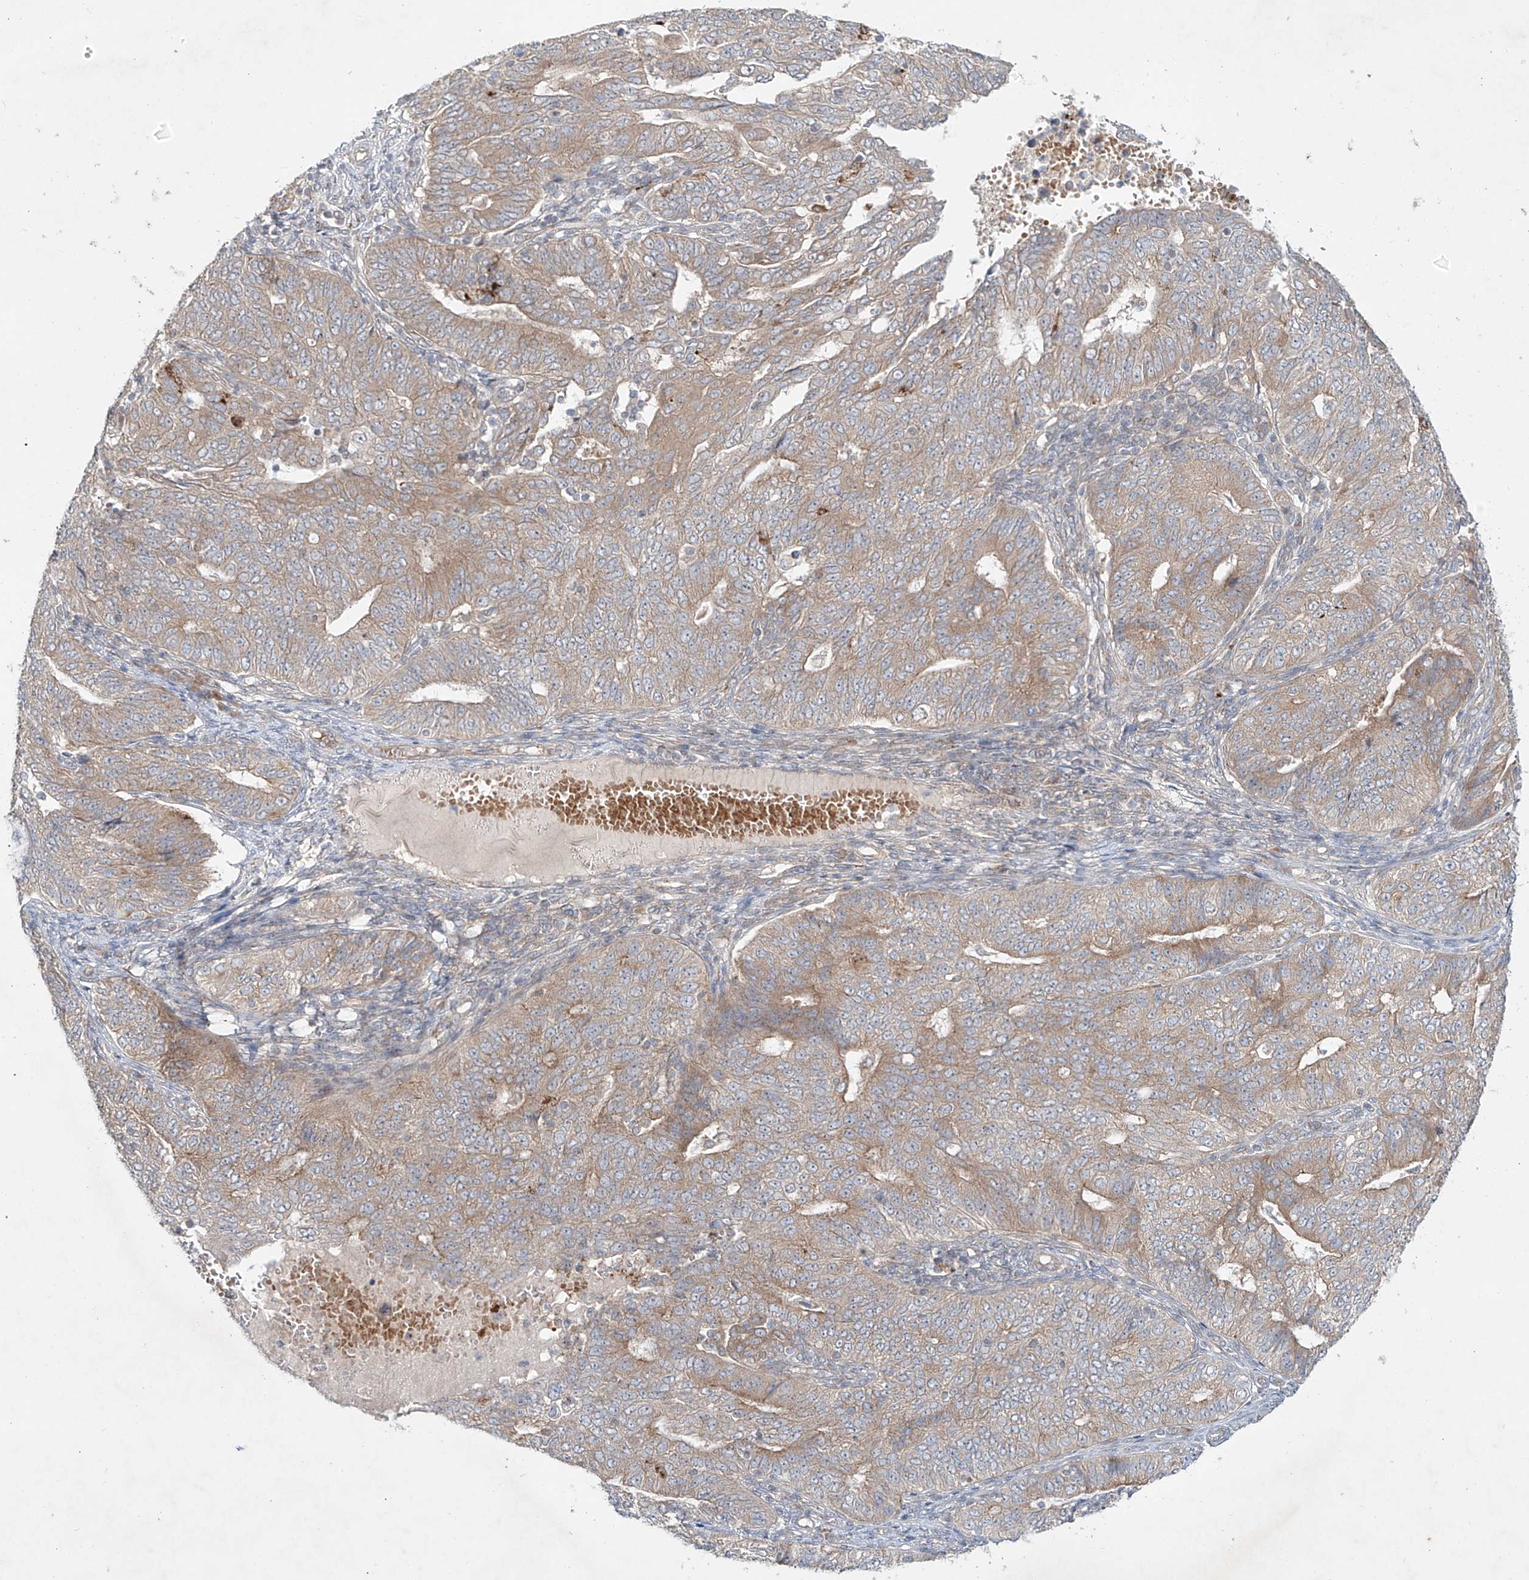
{"staining": {"intensity": "moderate", "quantity": ">75%", "location": "cytoplasmic/membranous"}, "tissue": "endometrial cancer", "cell_type": "Tumor cells", "image_type": "cancer", "snomed": [{"axis": "morphology", "description": "Adenocarcinoma, NOS"}, {"axis": "topography", "description": "Endometrium"}], "caption": "Endometrial adenocarcinoma tissue exhibits moderate cytoplasmic/membranous staining in about >75% of tumor cells, visualized by immunohistochemistry.", "gene": "TJAP1", "patient": {"sex": "female", "age": 32}}